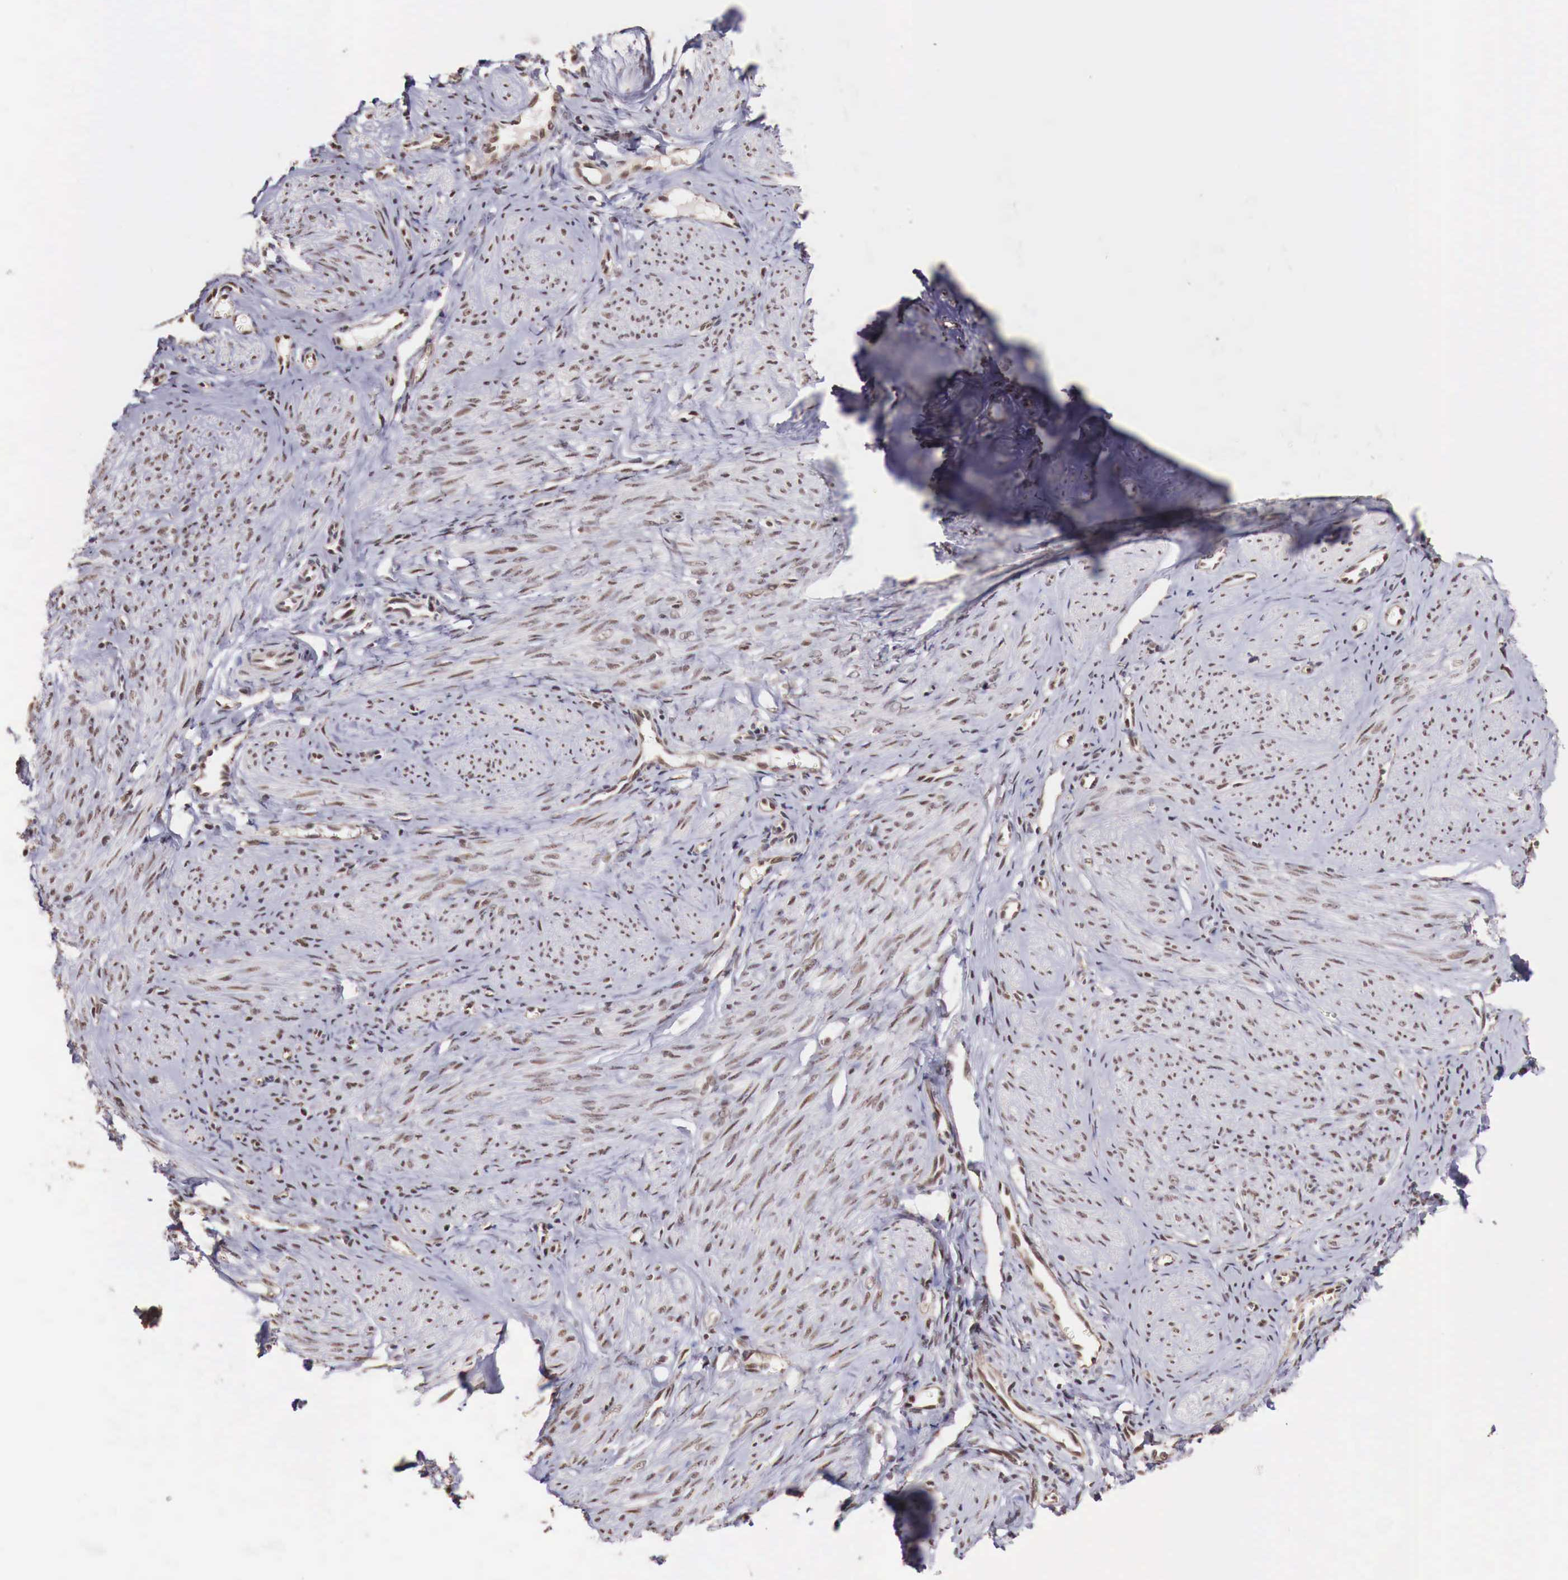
{"staining": {"intensity": "moderate", "quantity": ">75%", "location": "nuclear"}, "tissue": "smooth muscle", "cell_type": "Smooth muscle cells", "image_type": "normal", "snomed": [{"axis": "morphology", "description": "Normal tissue, NOS"}, {"axis": "topography", "description": "Uterus"}], "caption": "IHC histopathology image of unremarkable smooth muscle: human smooth muscle stained using IHC displays medium levels of moderate protein expression localized specifically in the nuclear of smooth muscle cells, appearing as a nuclear brown color.", "gene": "FOXP2", "patient": {"sex": "female", "age": 45}}